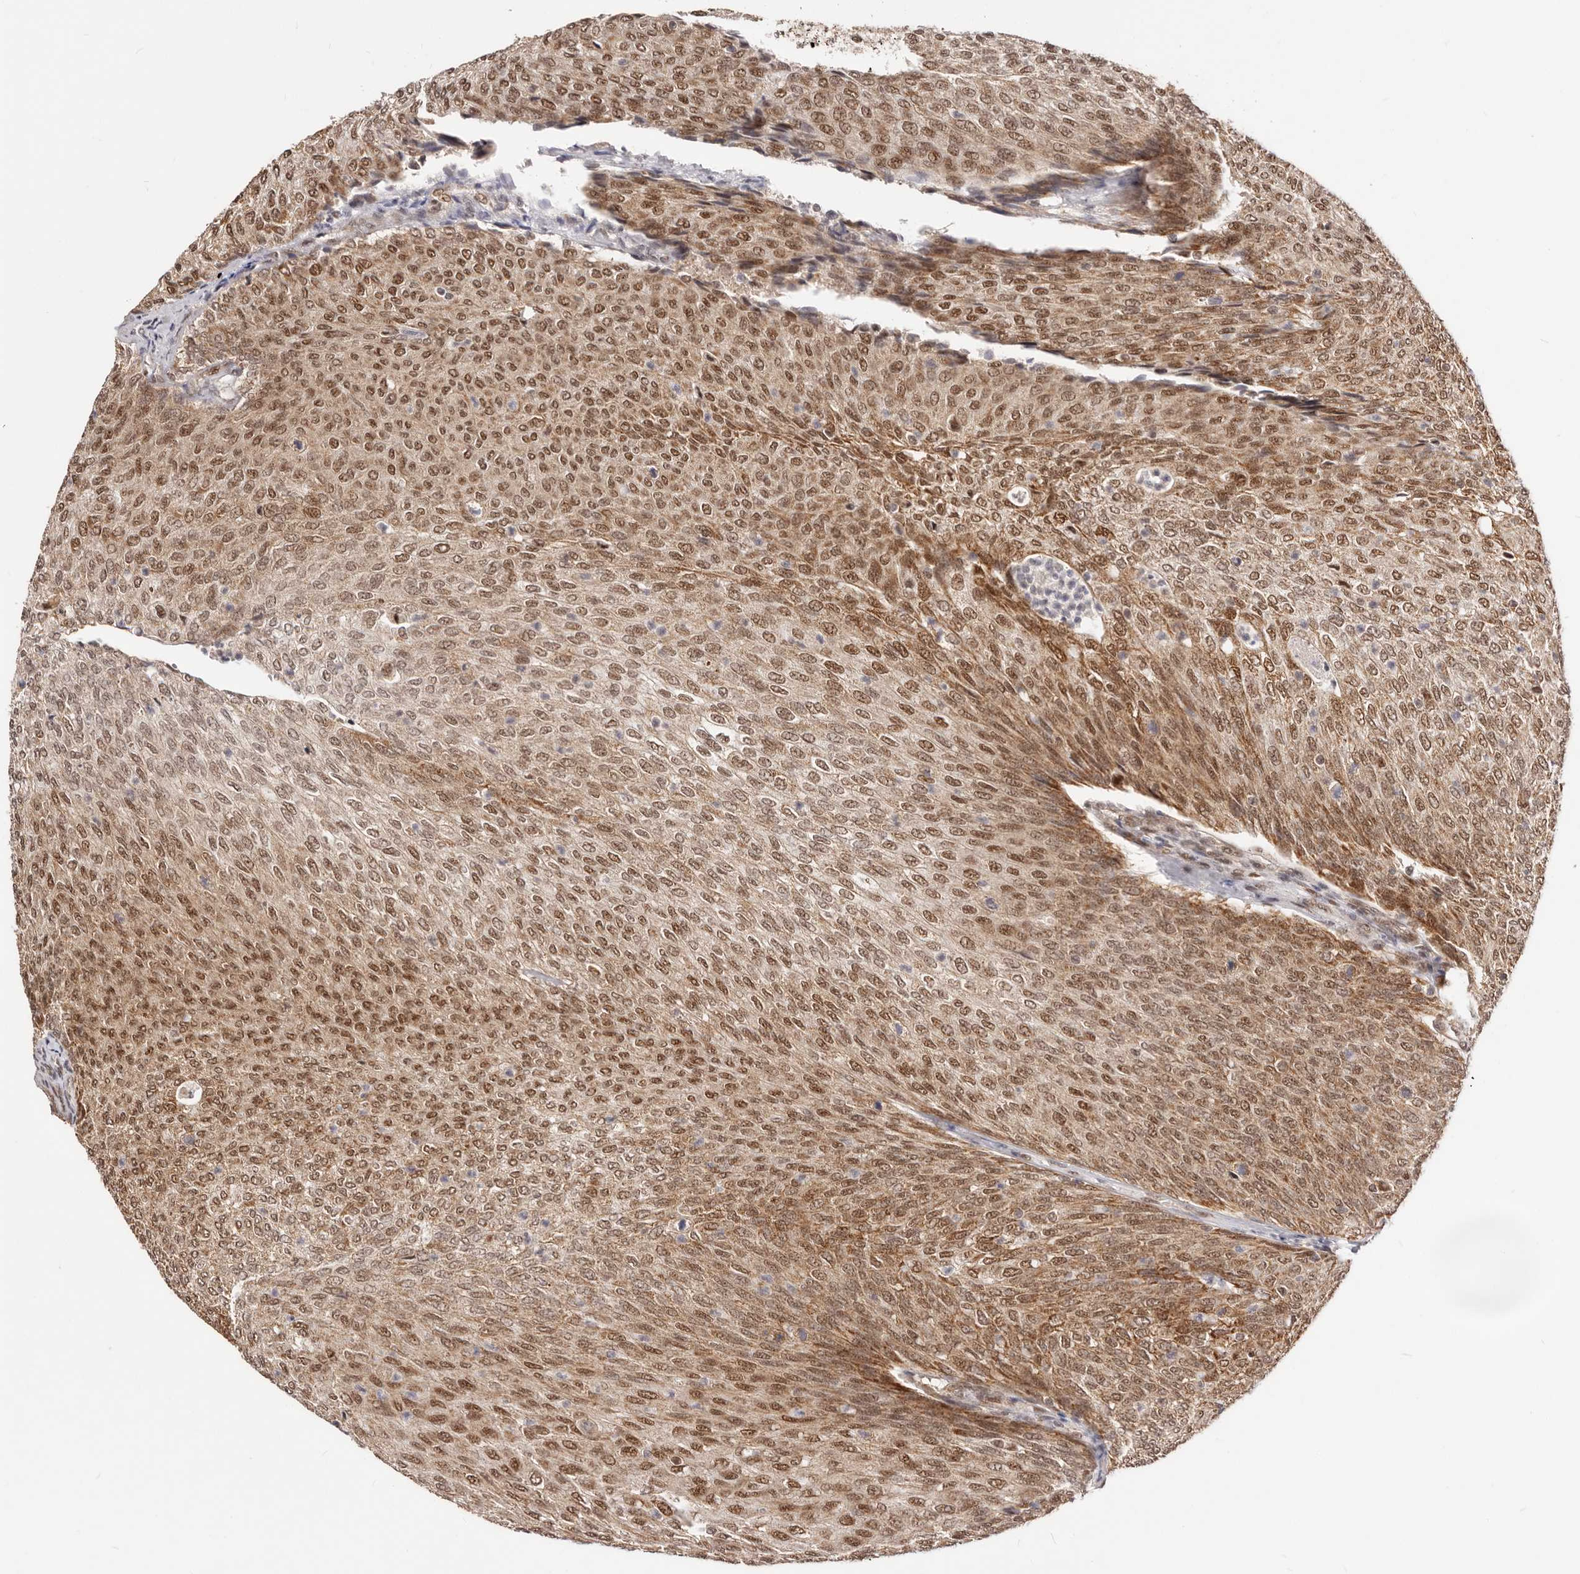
{"staining": {"intensity": "strong", "quantity": ">75%", "location": "nuclear"}, "tissue": "urothelial cancer", "cell_type": "Tumor cells", "image_type": "cancer", "snomed": [{"axis": "morphology", "description": "Urothelial carcinoma, Low grade"}, {"axis": "topography", "description": "Urinary bladder"}], "caption": "Urothelial cancer stained for a protein exhibits strong nuclear positivity in tumor cells.", "gene": "SEC14L1", "patient": {"sex": "female", "age": 79}}